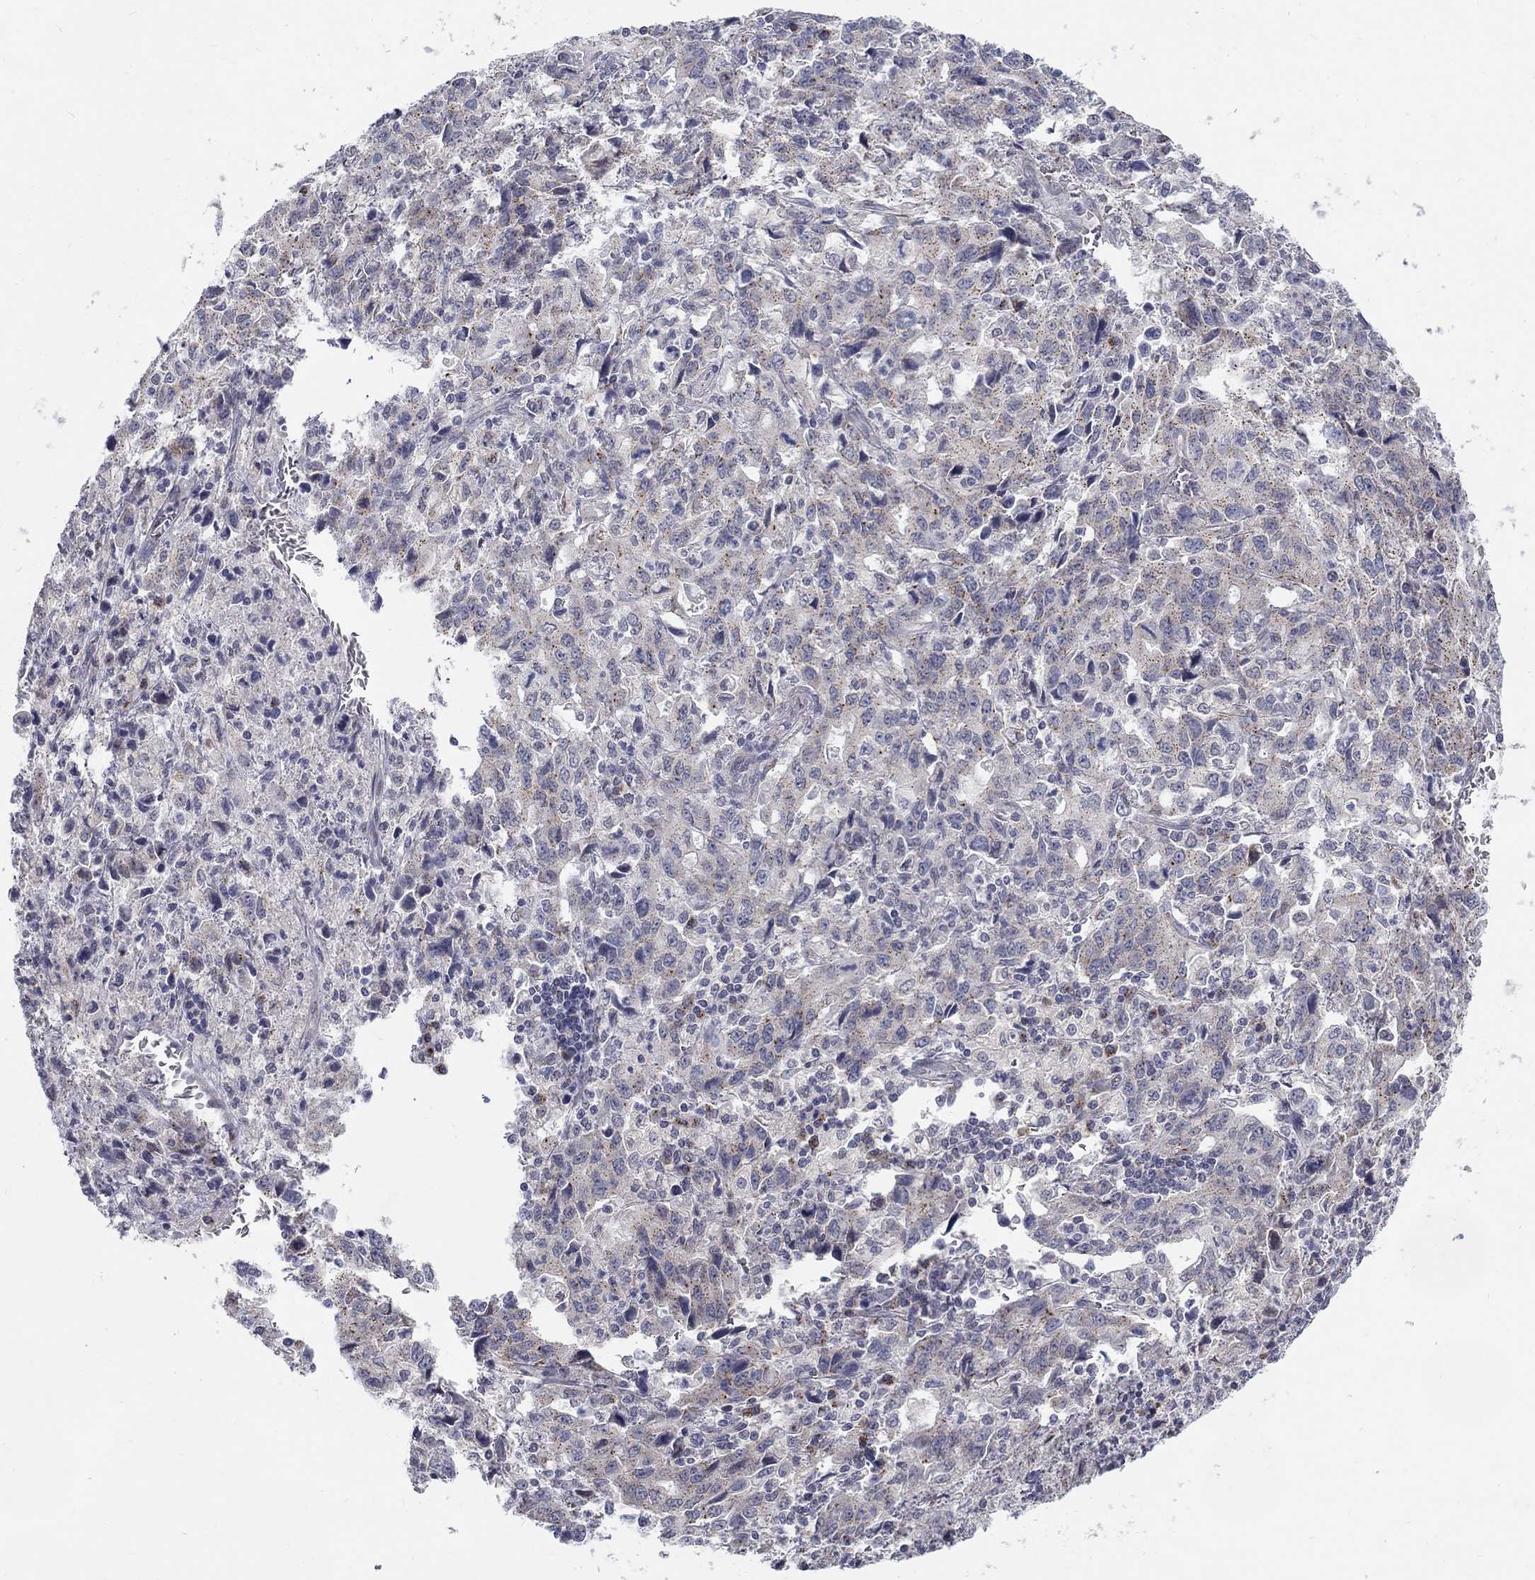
{"staining": {"intensity": "weak", "quantity": "<25%", "location": "cytoplasmic/membranous"}, "tissue": "stomach cancer", "cell_type": "Tumor cells", "image_type": "cancer", "snomed": [{"axis": "morphology", "description": "Adenocarcinoma, NOS"}, {"axis": "topography", "description": "Stomach, upper"}], "caption": "This histopathology image is of stomach cancer stained with immunohistochemistry to label a protein in brown with the nuclei are counter-stained blue. There is no expression in tumor cells.", "gene": "PANK3", "patient": {"sex": "male", "age": 85}}